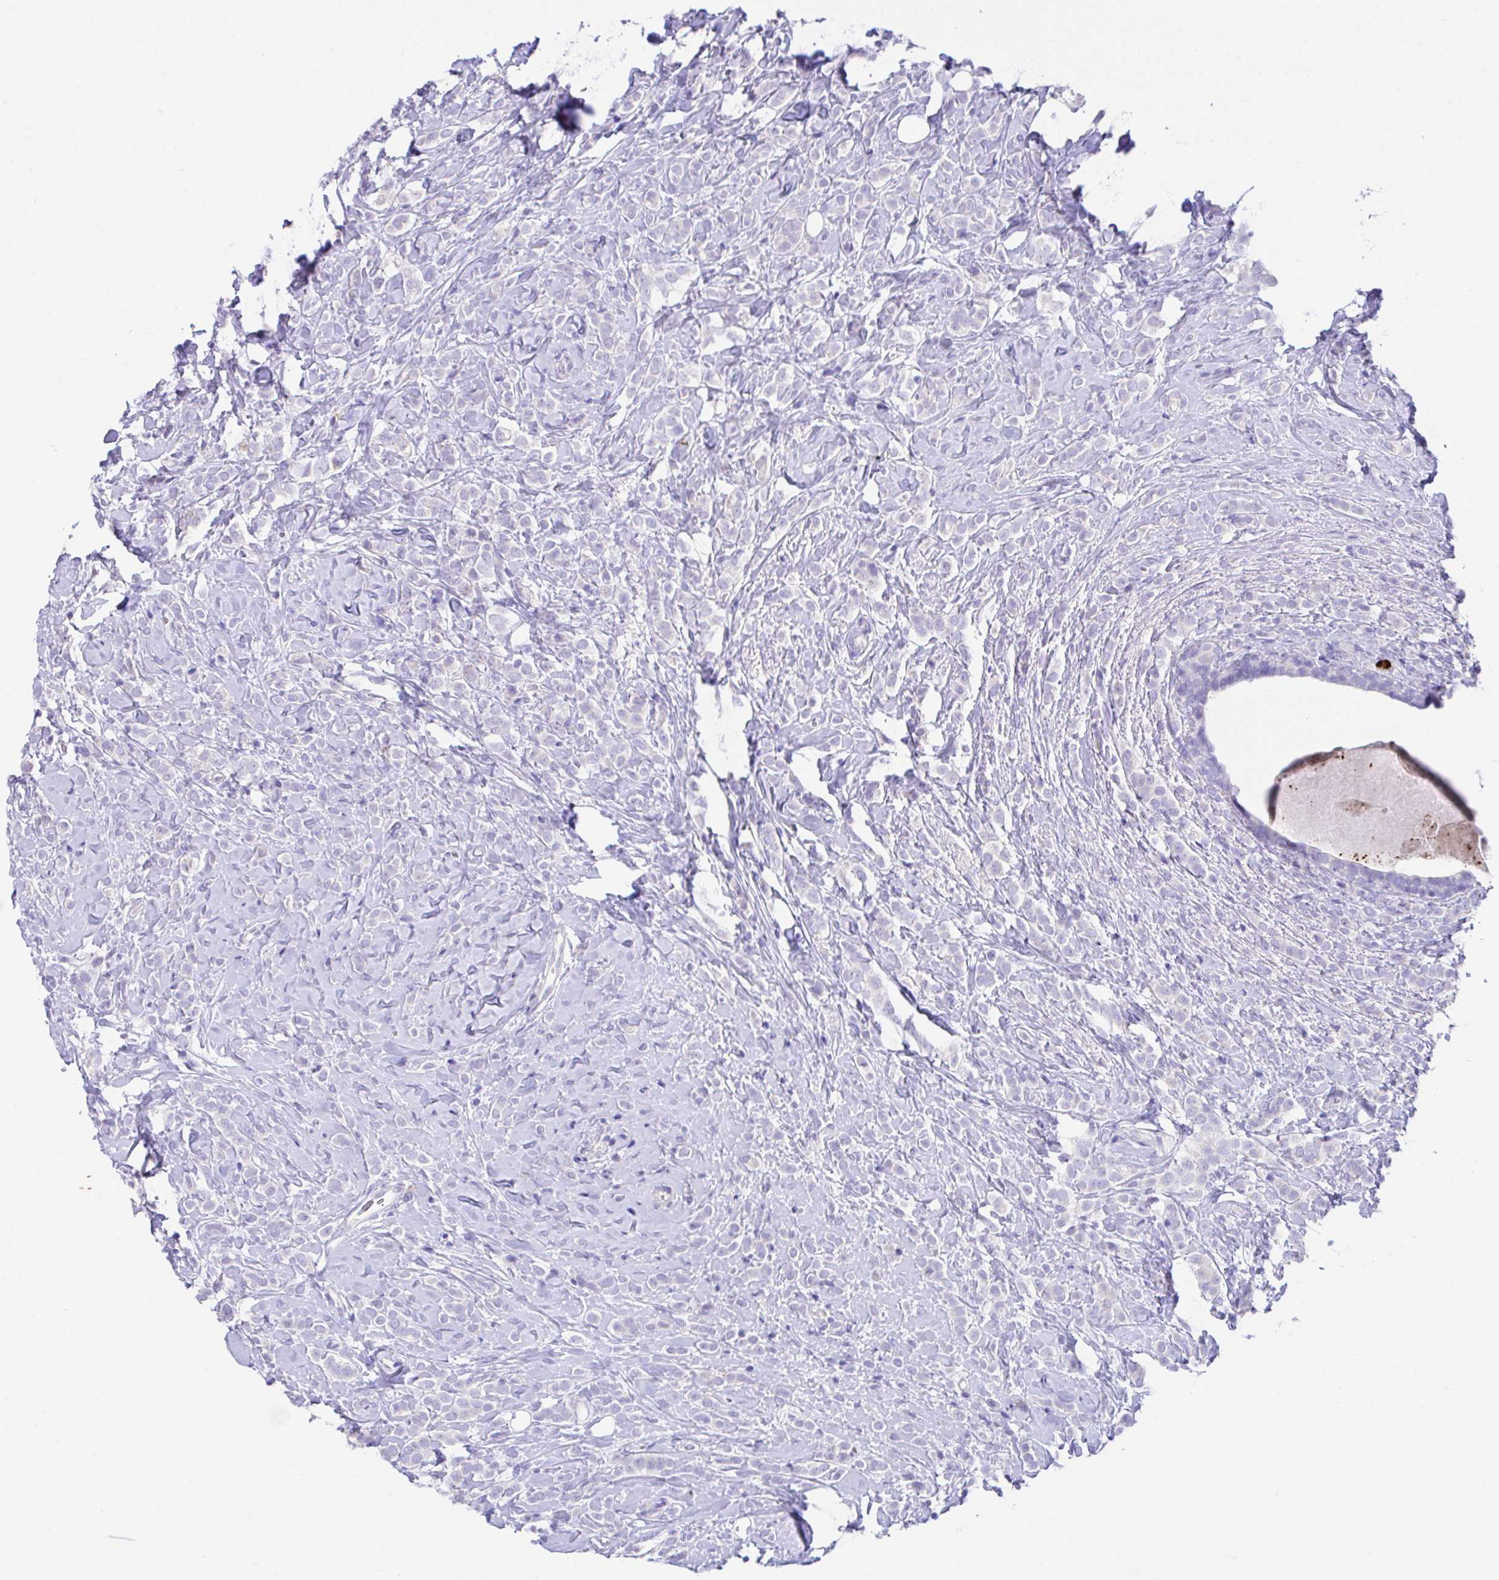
{"staining": {"intensity": "negative", "quantity": "none", "location": "none"}, "tissue": "breast cancer", "cell_type": "Tumor cells", "image_type": "cancer", "snomed": [{"axis": "morphology", "description": "Lobular carcinoma"}, {"axis": "topography", "description": "Breast"}], "caption": "Tumor cells show no significant protein positivity in lobular carcinoma (breast).", "gene": "SLC16A6", "patient": {"sex": "female", "age": 49}}